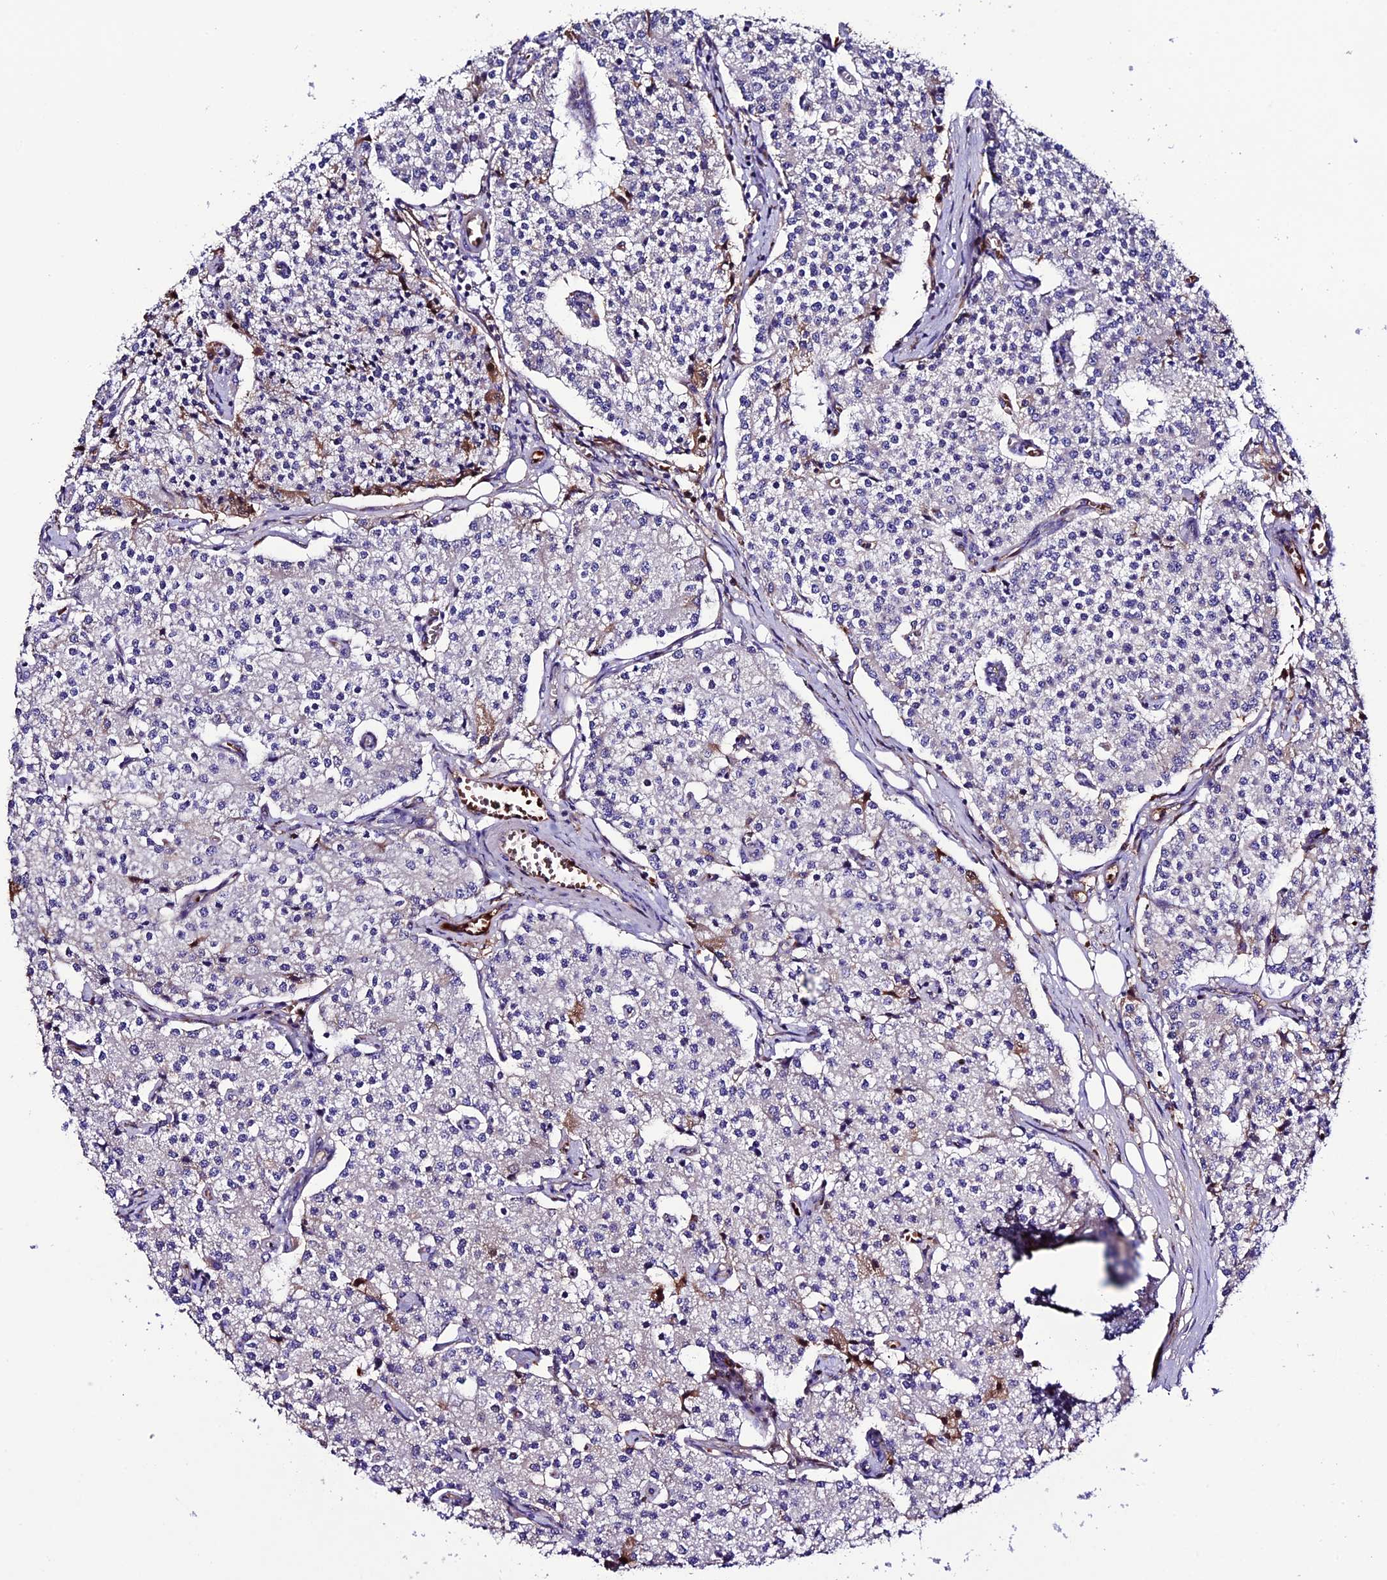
{"staining": {"intensity": "negative", "quantity": "none", "location": "none"}, "tissue": "carcinoid", "cell_type": "Tumor cells", "image_type": "cancer", "snomed": [{"axis": "morphology", "description": "Carcinoid, malignant, NOS"}, {"axis": "topography", "description": "Colon"}], "caption": "Immunohistochemistry (IHC) photomicrograph of malignant carcinoid stained for a protein (brown), which demonstrates no expression in tumor cells. Nuclei are stained in blue.", "gene": "TCP11L2", "patient": {"sex": "female", "age": 52}}